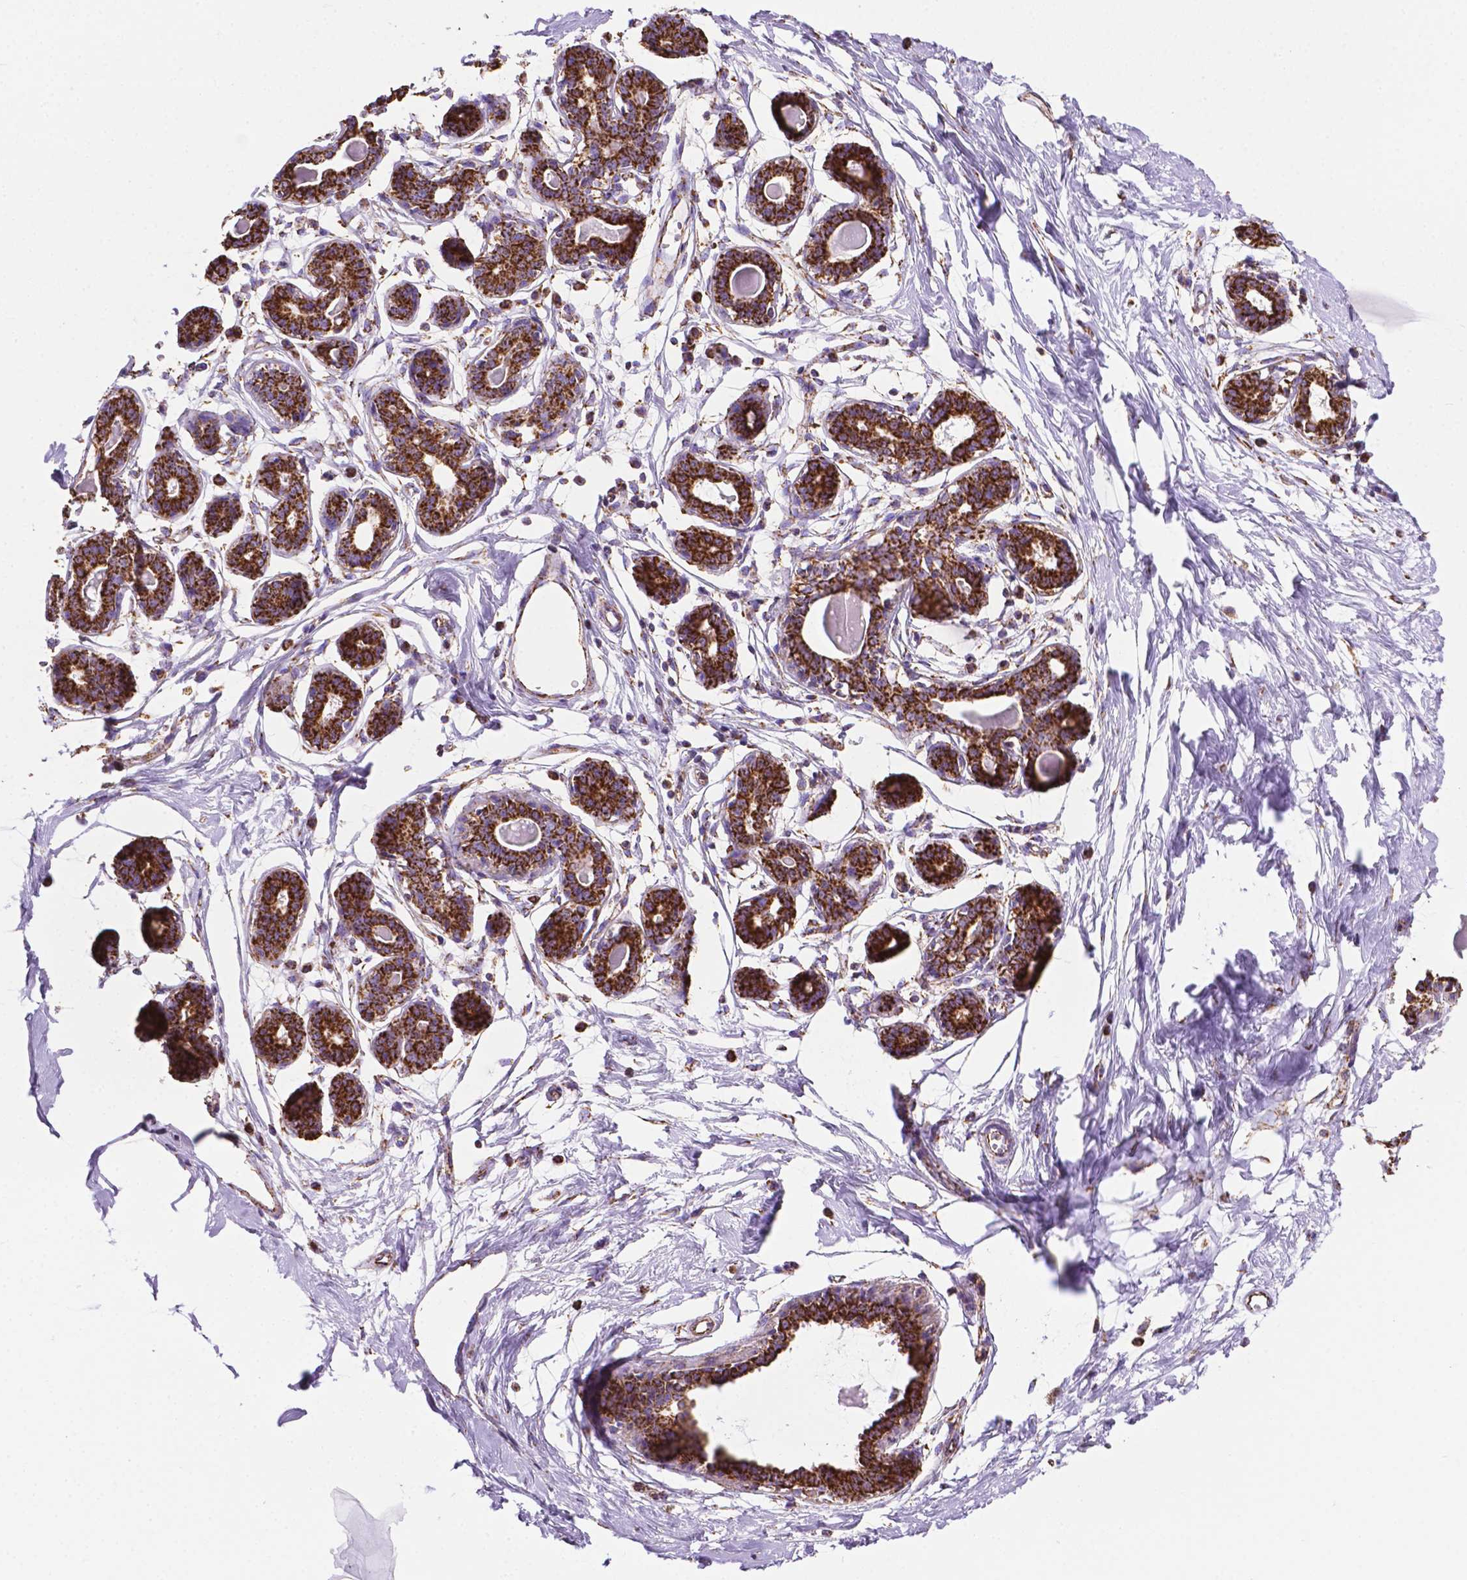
{"staining": {"intensity": "strong", "quantity": ">75%", "location": "cytoplasmic/membranous"}, "tissue": "breast", "cell_type": "Adipocytes", "image_type": "normal", "snomed": [{"axis": "morphology", "description": "Normal tissue, NOS"}, {"axis": "topography", "description": "Breast"}], "caption": "A high amount of strong cytoplasmic/membranous staining is present in approximately >75% of adipocytes in normal breast. (Brightfield microscopy of DAB IHC at high magnification).", "gene": "RMDN3", "patient": {"sex": "female", "age": 45}}